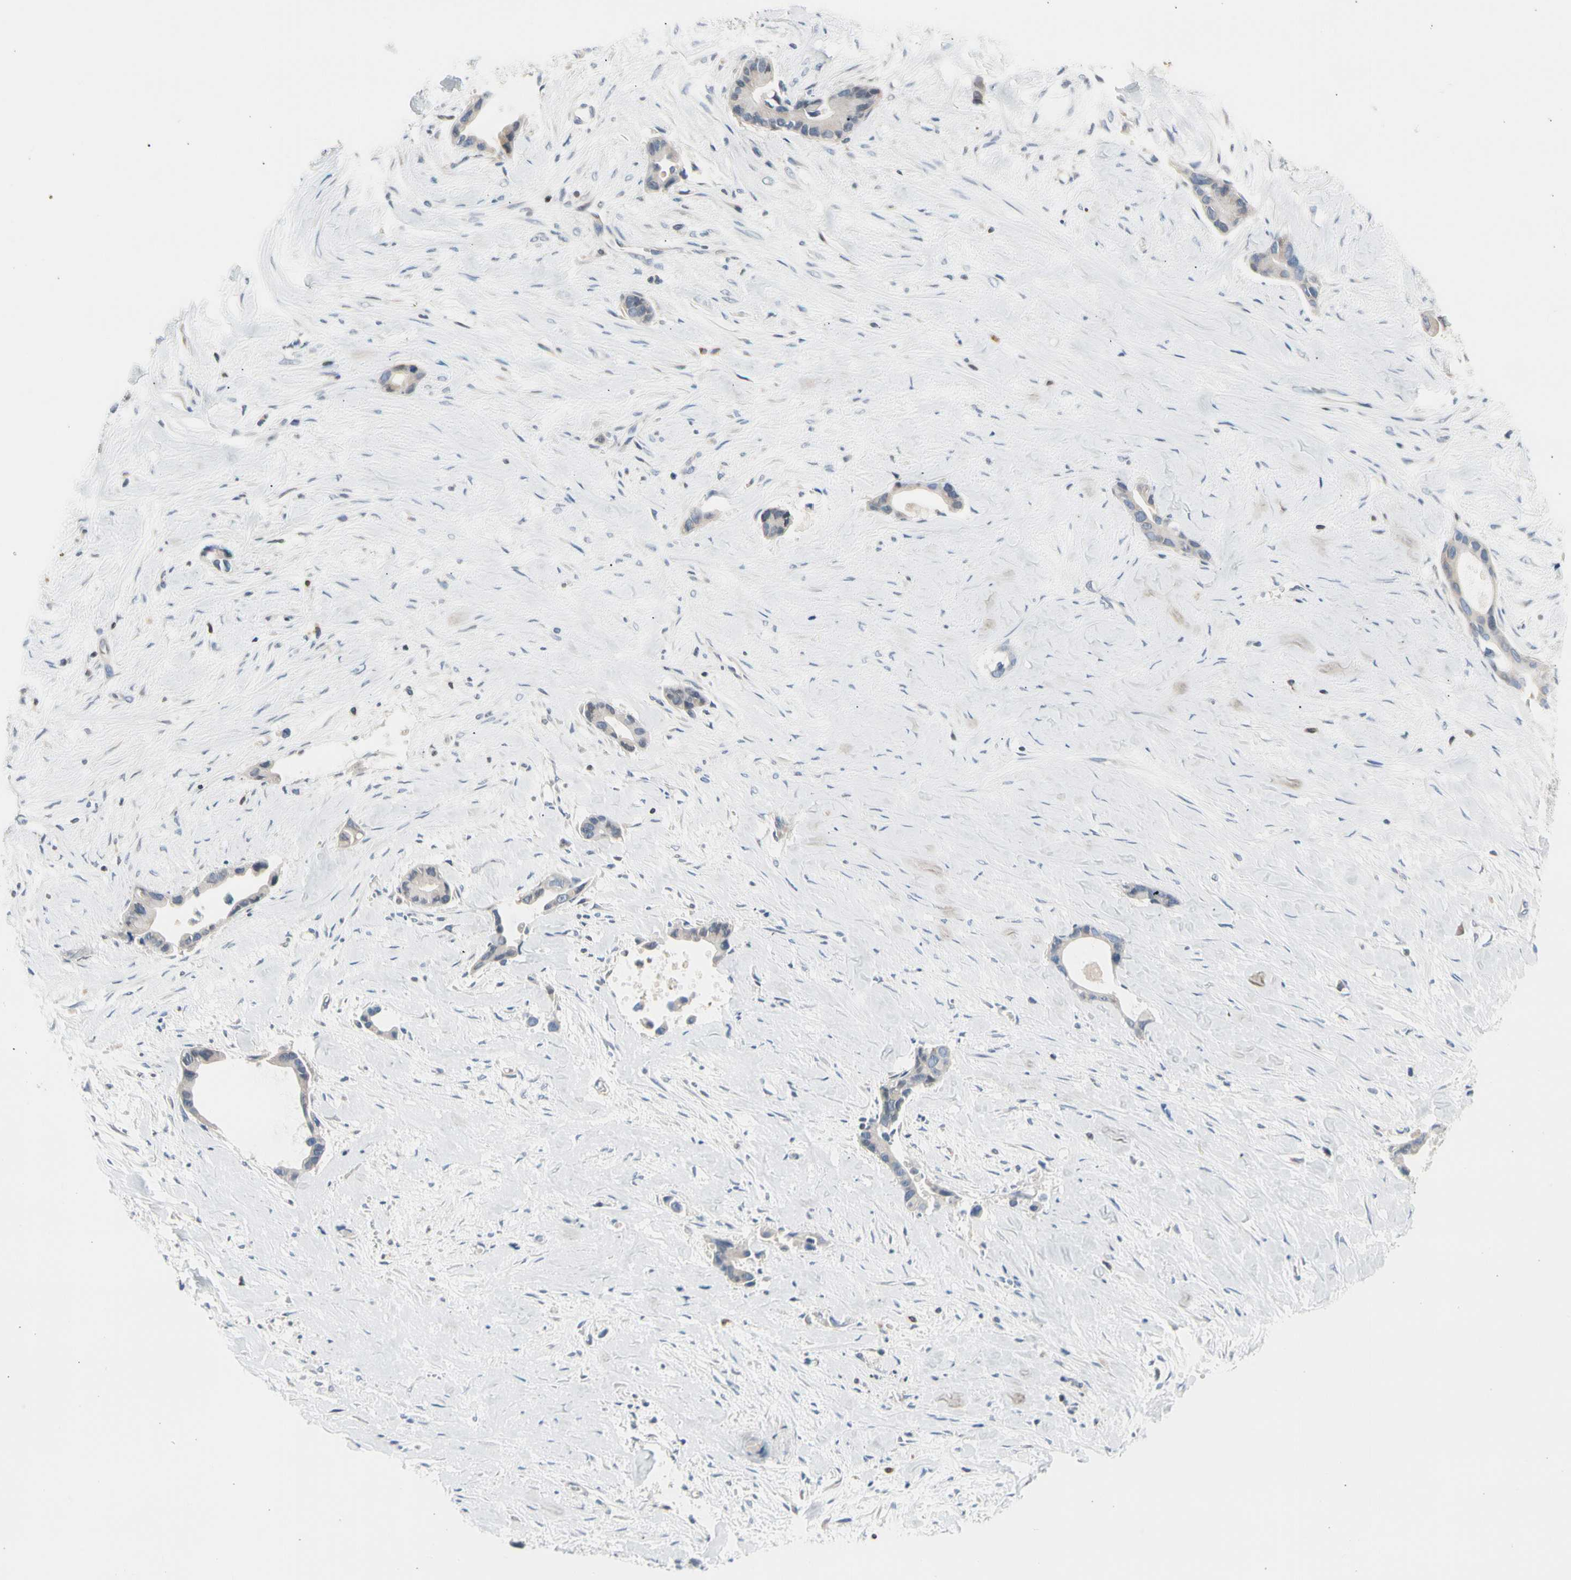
{"staining": {"intensity": "negative", "quantity": "none", "location": "none"}, "tissue": "liver cancer", "cell_type": "Tumor cells", "image_type": "cancer", "snomed": [{"axis": "morphology", "description": "Cholangiocarcinoma"}, {"axis": "topography", "description": "Liver"}], "caption": "This photomicrograph is of liver cancer stained with IHC to label a protein in brown with the nuclei are counter-stained blue. There is no staining in tumor cells. (IHC, brightfield microscopy, high magnification).", "gene": "MAP3K3", "patient": {"sex": "female", "age": 55}}